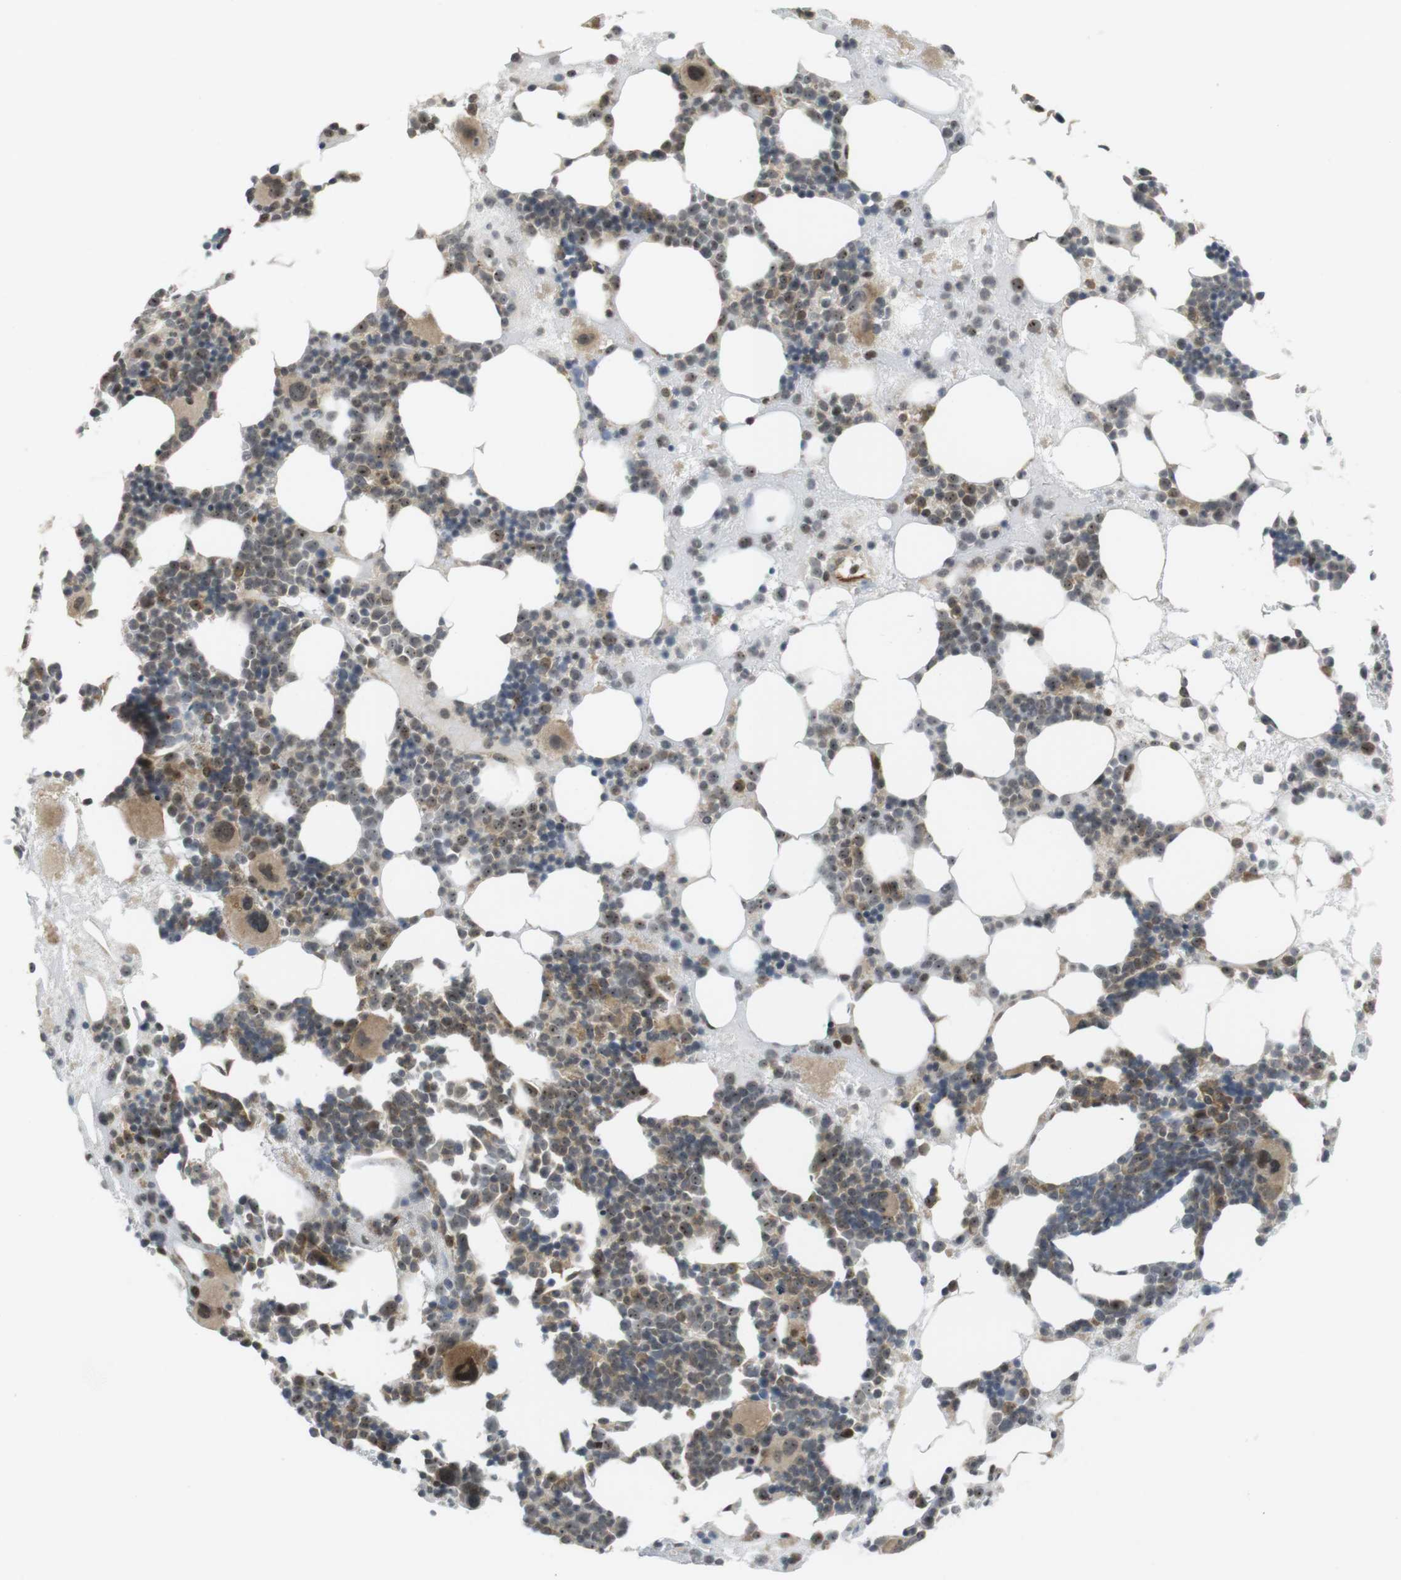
{"staining": {"intensity": "weak", "quantity": "25%-75%", "location": "cytoplasmic/membranous"}, "tissue": "bone marrow", "cell_type": "Hematopoietic cells", "image_type": "normal", "snomed": [{"axis": "morphology", "description": "Normal tissue, NOS"}, {"axis": "morphology", "description": "Inflammation, NOS"}, {"axis": "topography", "description": "Bone marrow"}], "caption": "Protein analysis of unremarkable bone marrow shows weak cytoplasmic/membranous positivity in approximately 25%-75% of hematopoietic cells. (DAB (3,3'-diaminobenzidine) IHC, brown staining for protein, blue staining for nuclei).", "gene": "CC2D1A", "patient": {"sex": "female", "age": 76}}